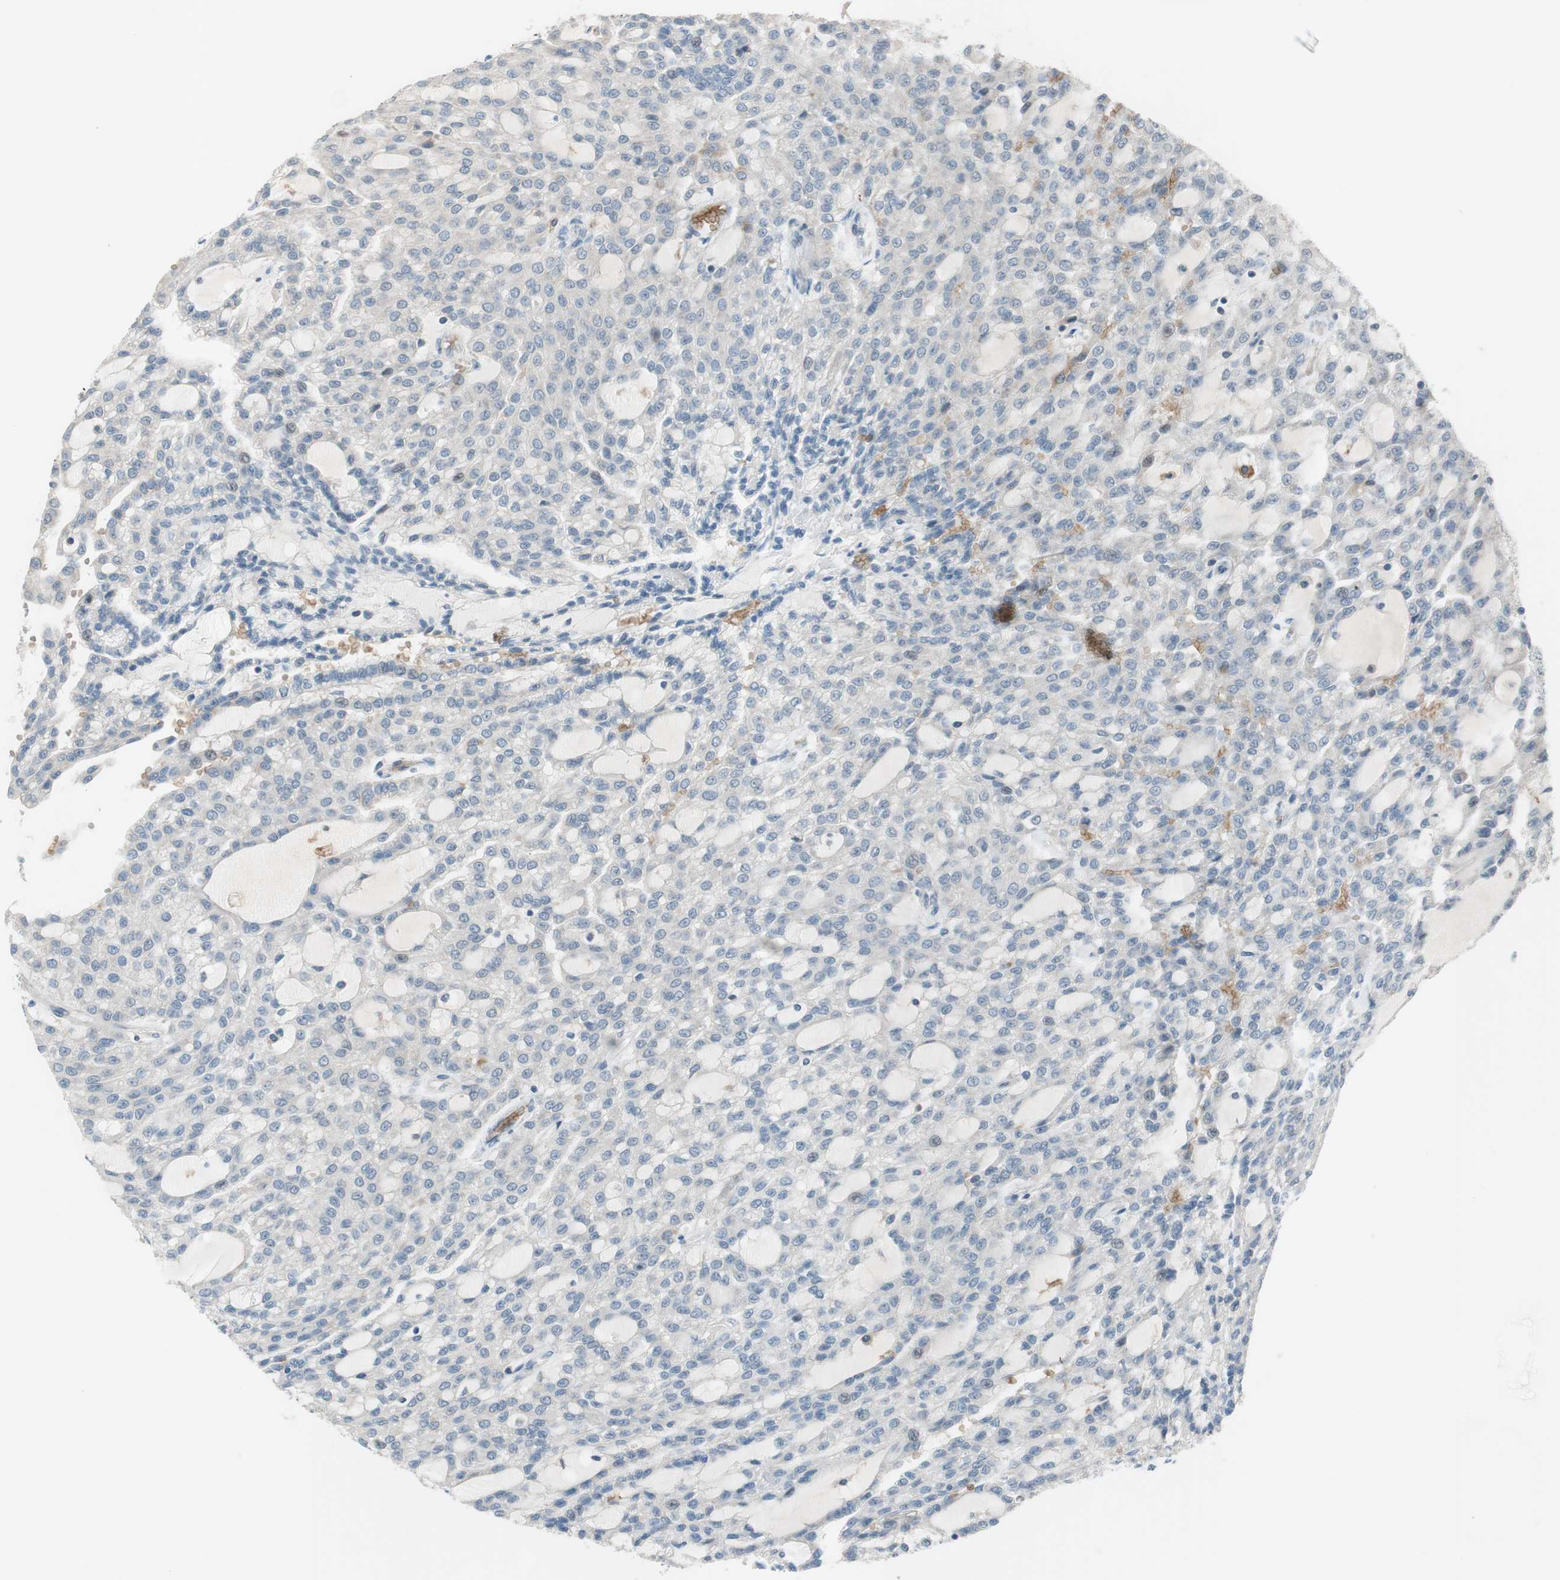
{"staining": {"intensity": "weak", "quantity": "<25%", "location": "cytoplasmic/membranous"}, "tissue": "renal cancer", "cell_type": "Tumor cells", "image_type": "cancer", "snomed": [{"axis": "morphology", "description": "Adenocarcinoma, NOS"}, {"axis": "topography", "description": "Kidney"}], "caption": "IHC photomicrograph of neoplastic tissue: human adenocarcinoma (renal) stained with DAB shows no significant protein staining in tumor cells.", "gene": "GYPC", "patient": {"sex": "male", "age": 63}}